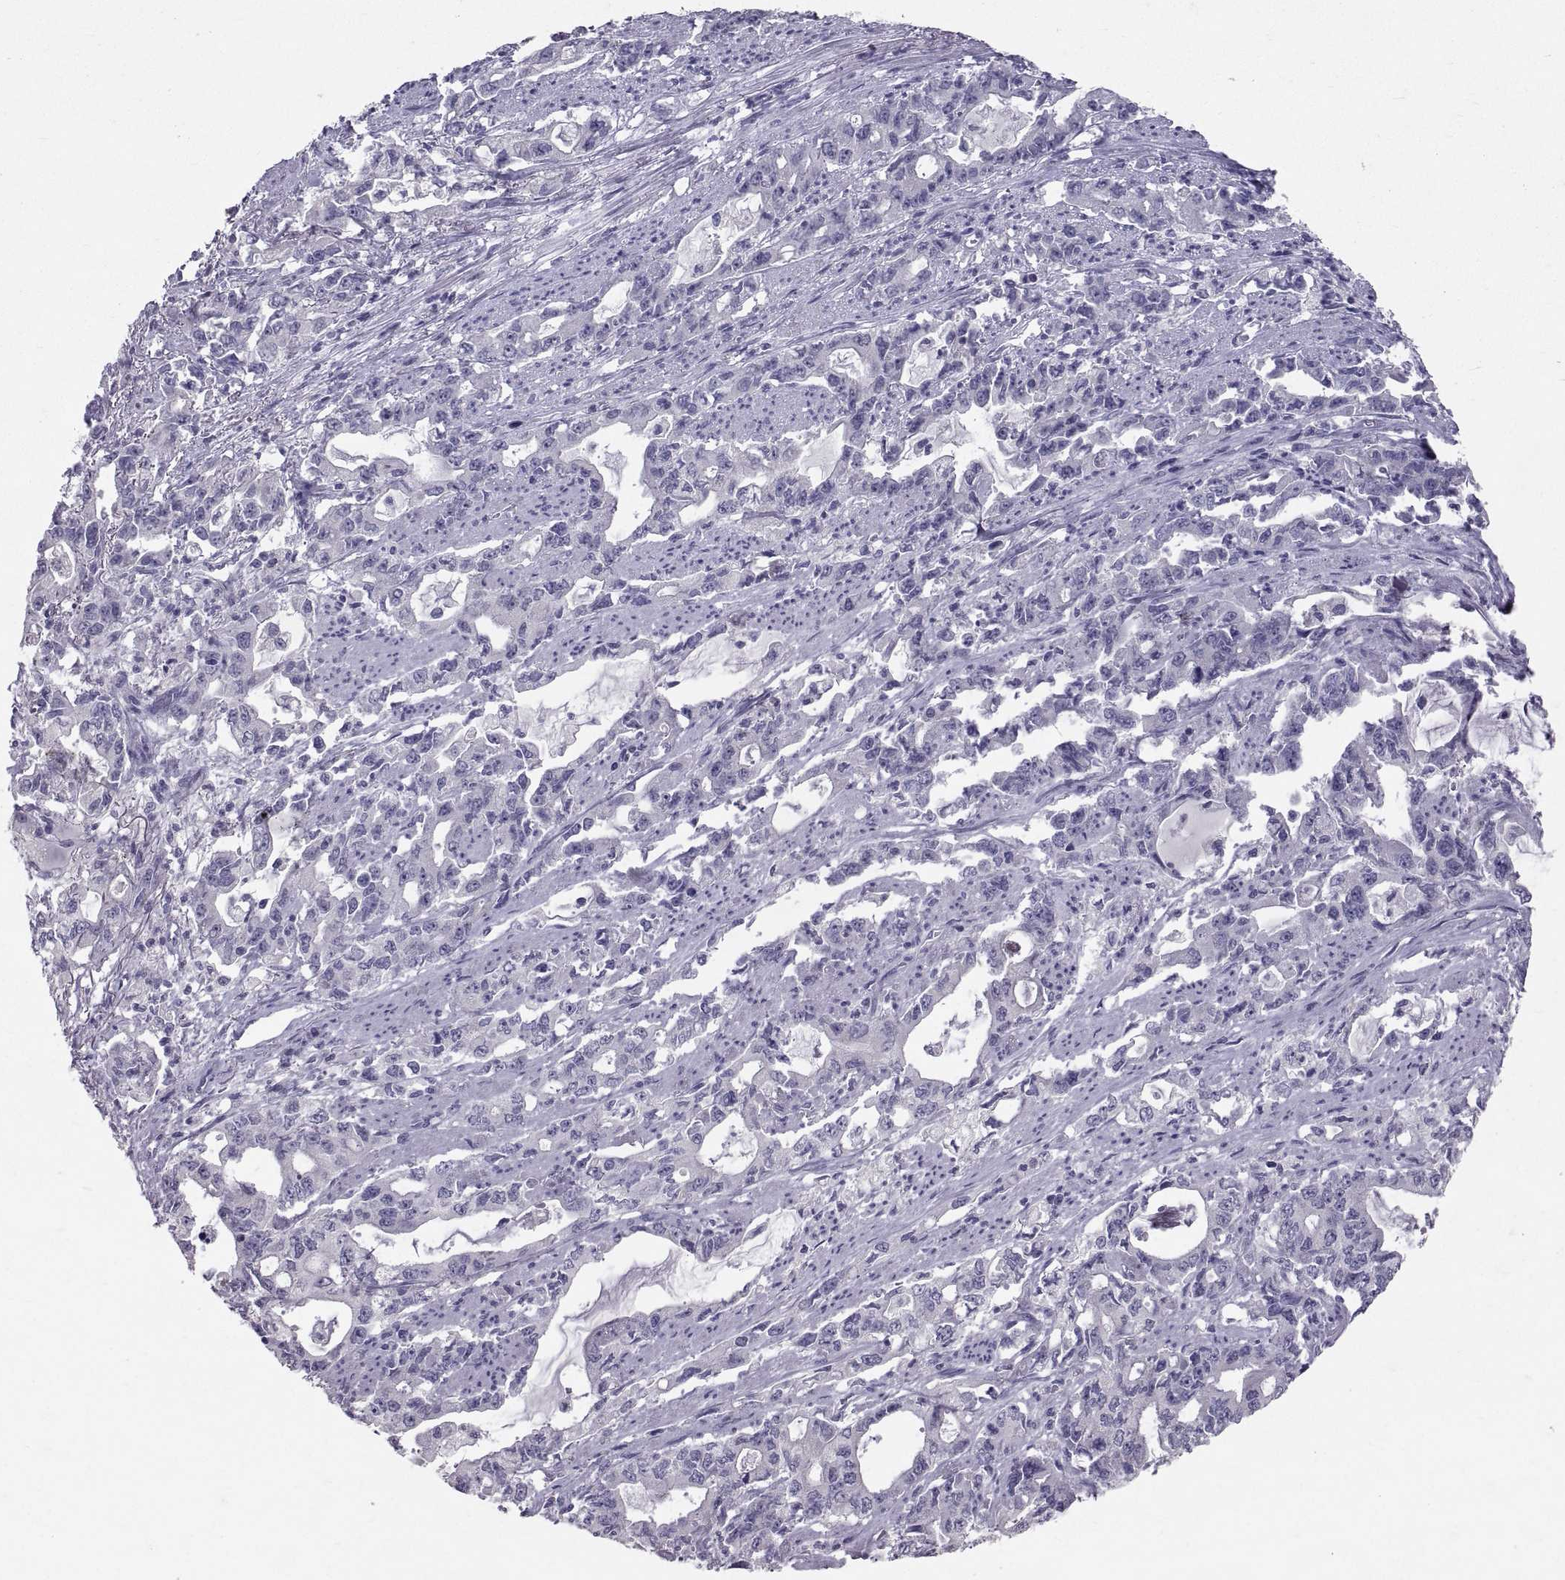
{"staining": {"intensity": "negative", "quantity": "none", "location": "none"}, "tissue": "stomach cancer", "cell_type": "Tumor cells", "image_type": "cancer", "snomed": [{"axis": "morphology", "description": "Adenocarcinoma, NOS"}, {"axis": "topography", "description": "Stomach, upper"}], "caption": "The image shows no significant positivity in tumor cells of stomach cancer.", "gene": "PTN", "patient": {"sex": "male", "age": 85}}